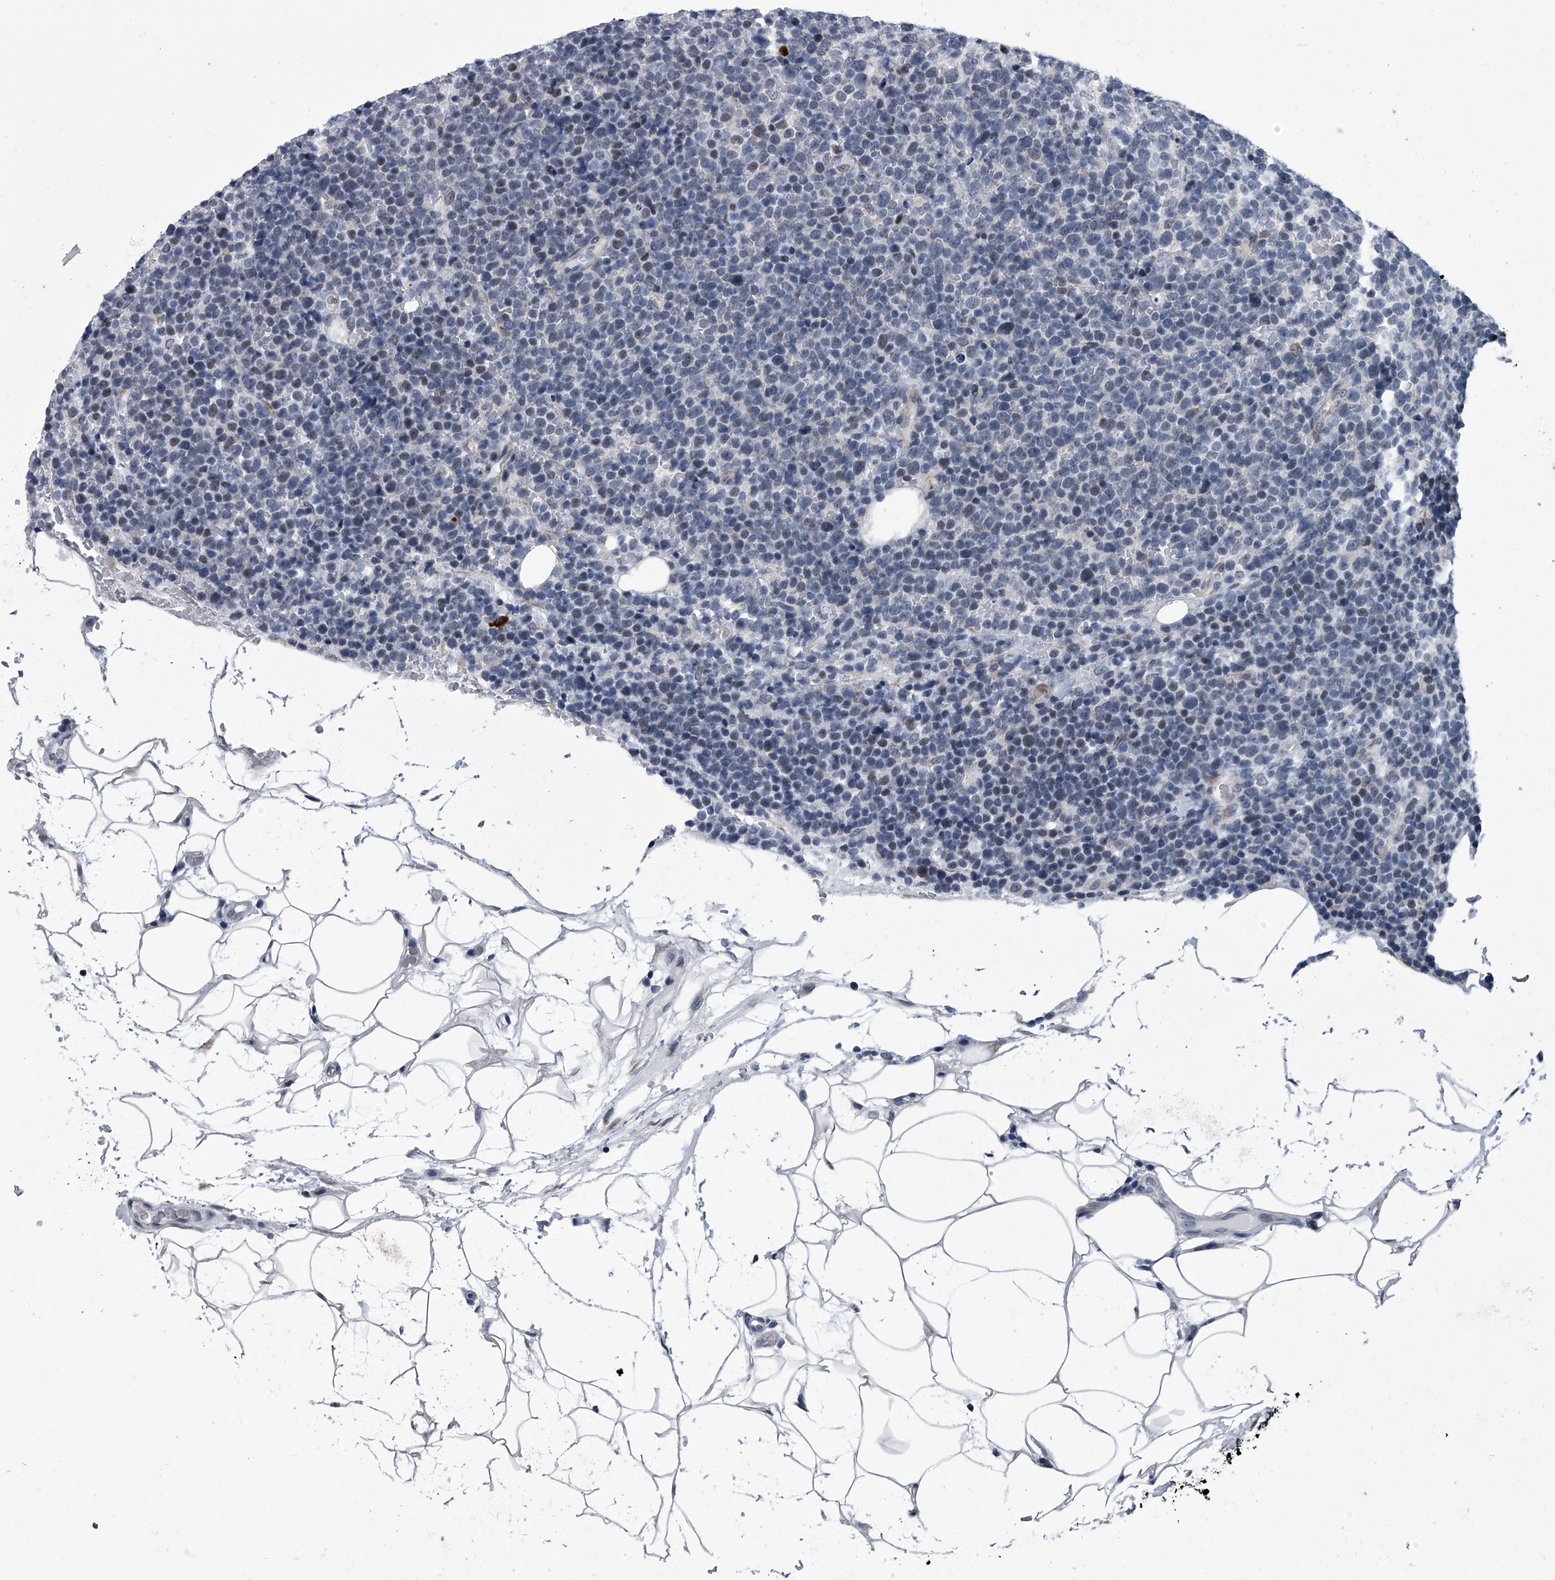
{"staining": {"intensity": "negative", "quantity": "none", "location": "none"}, "tissue": "lymphoma", "cell_type": "Tumor cells", "image_type": "cancer", "snomed": [{"axis": "morphology", "description": "Malignant lymphoma, non-Hodgkin's type, High grade"}, {"axis": "topography", "description": "Lymph node"}], "caption": "This is an IHC photomicrograph of malignant lymphoma, non-Hodgkin's type (high-grade). There is no expression in tumor cells.", "gene": "PPP2R5D", "patient": {"sex": "male", "age": 61}}